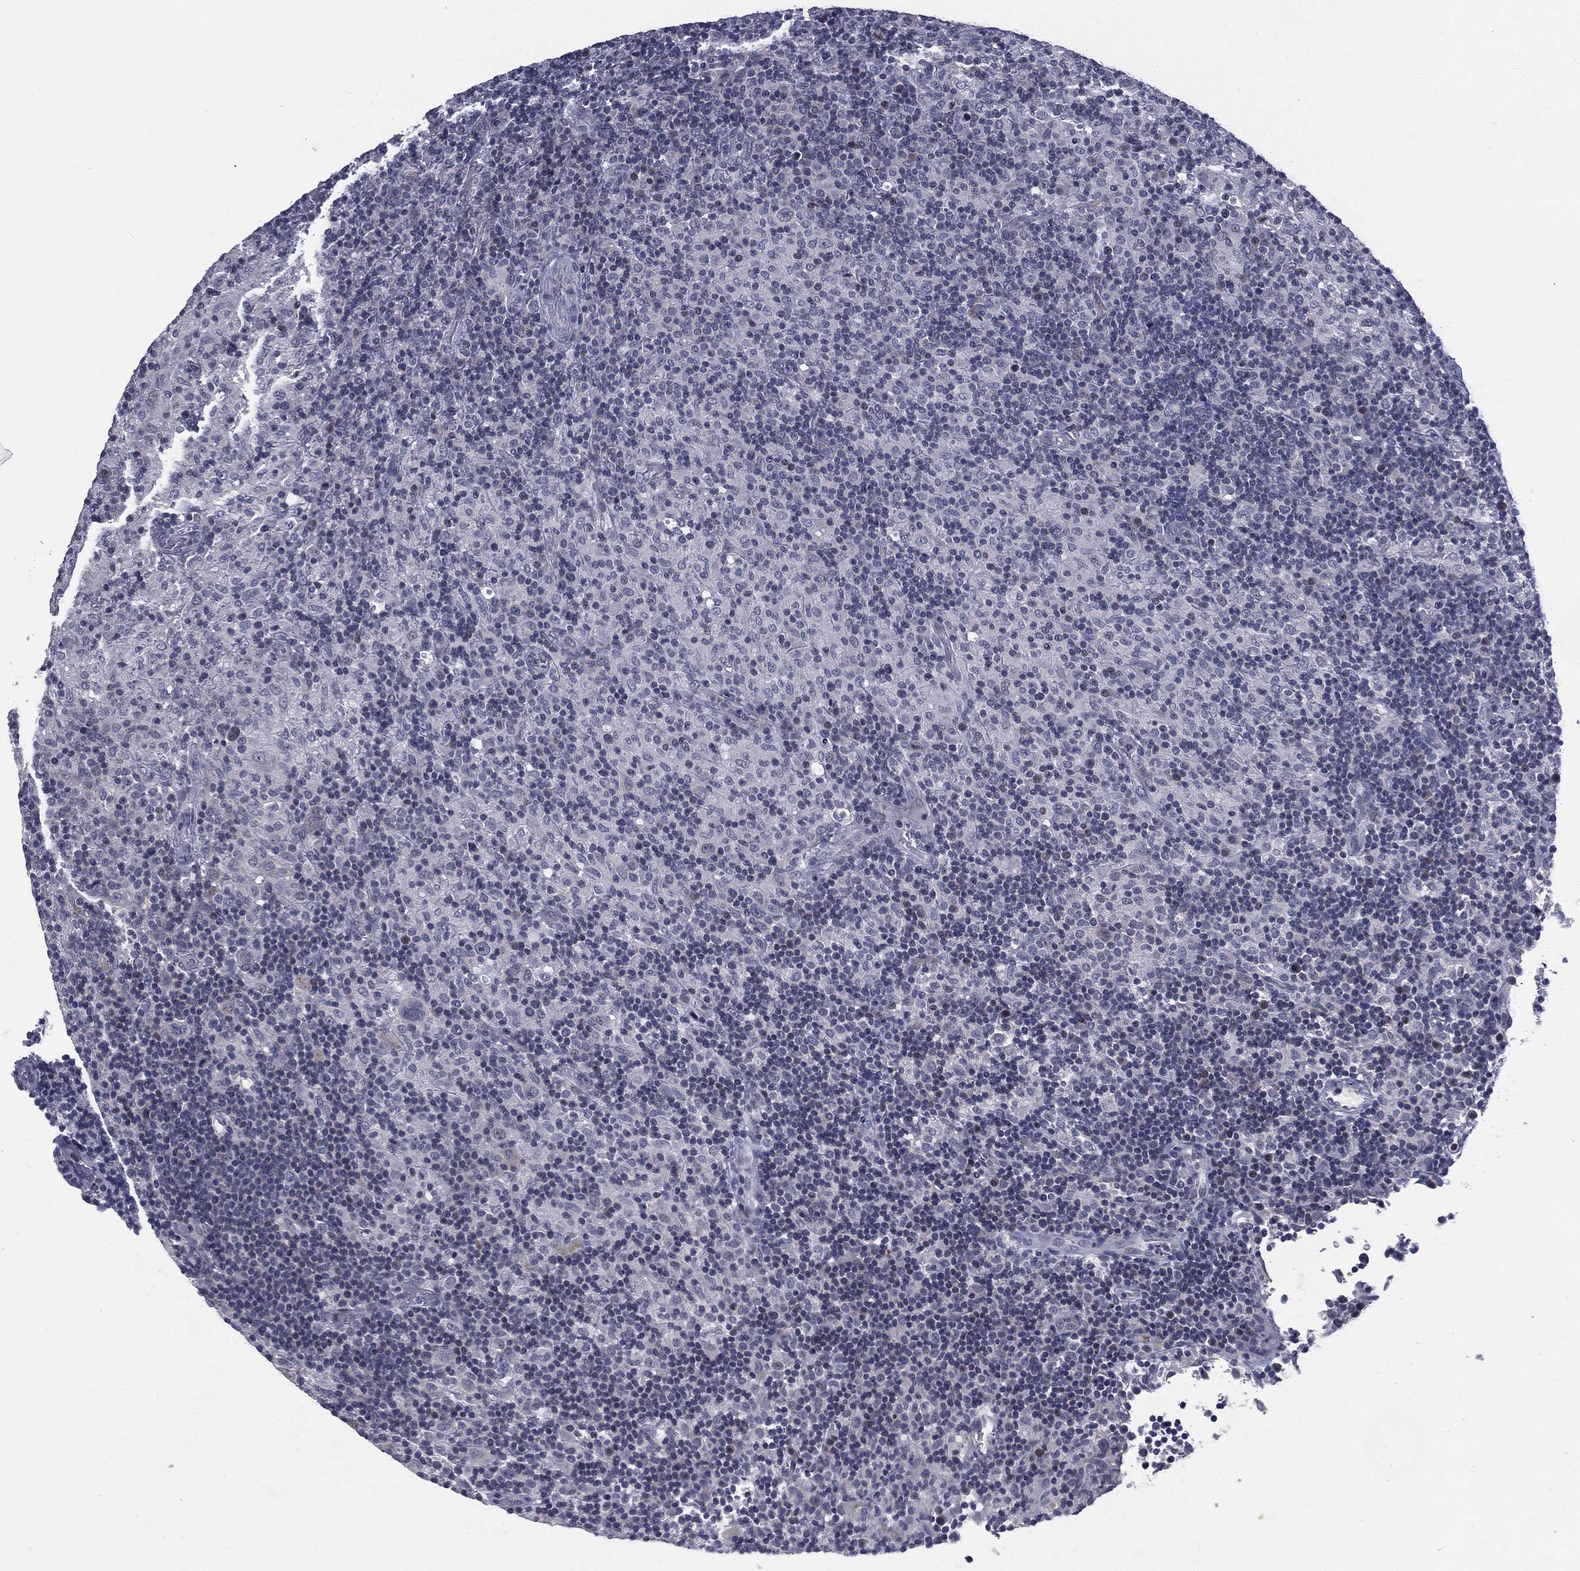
{"staining": {"intensity": "negative", "quantity": "none", "location": "none"}, "tissue": "lymphoma", "cell_type": "Tumor cells", "image_type": "cancer", "snomed": [{"axis": "morphology", "description": "Hodgkin's disease, NOS"}, {"axis": "topography", "description": "Lymph node"}], "caption": "An immunohistochemistry histopathology image of lymphoma is shown. There is no staining in tumor cells of lymphoma.", "gene": "IFT27", "patient": {"sex": "male", "age": 70}}